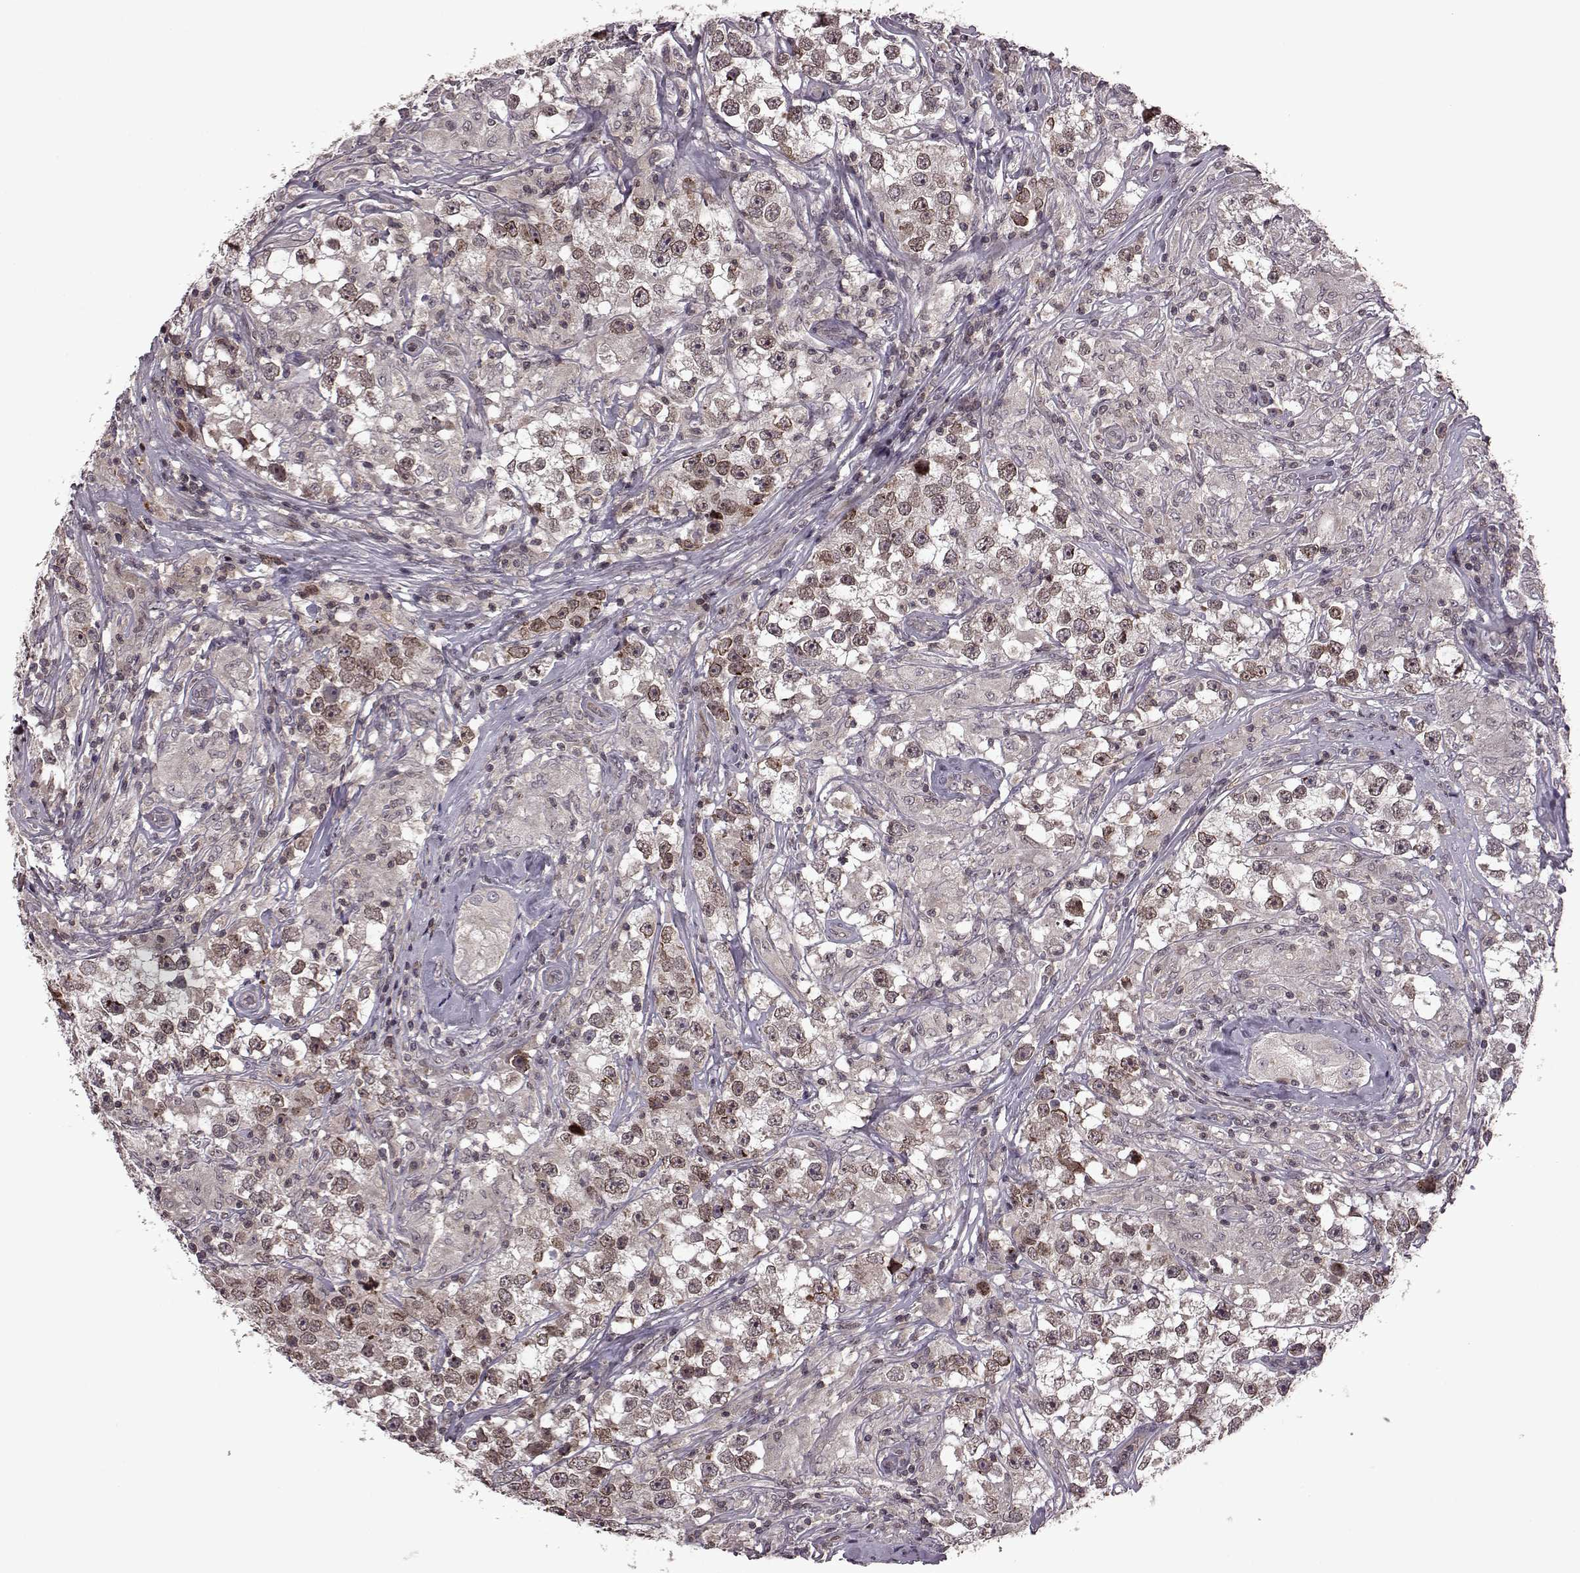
{"staining": {"intensity": "weak", "quantity": "25%-75%", "location": "nuclear"}, "tissue": "testis cancer", "cell_type": "Tumor cells", "image_type": "cancer", "snomed": [{"axis": "morphology", "description": "Seminoma, NOS"}, {"axis": "topography", "description": "Testis"}], "caption": "Human seminoma (testis) stained with a protein marker shows weak staining in tumor cells.", "gene": "TRMU", "patient": {"sex": "male", "age": 46}}